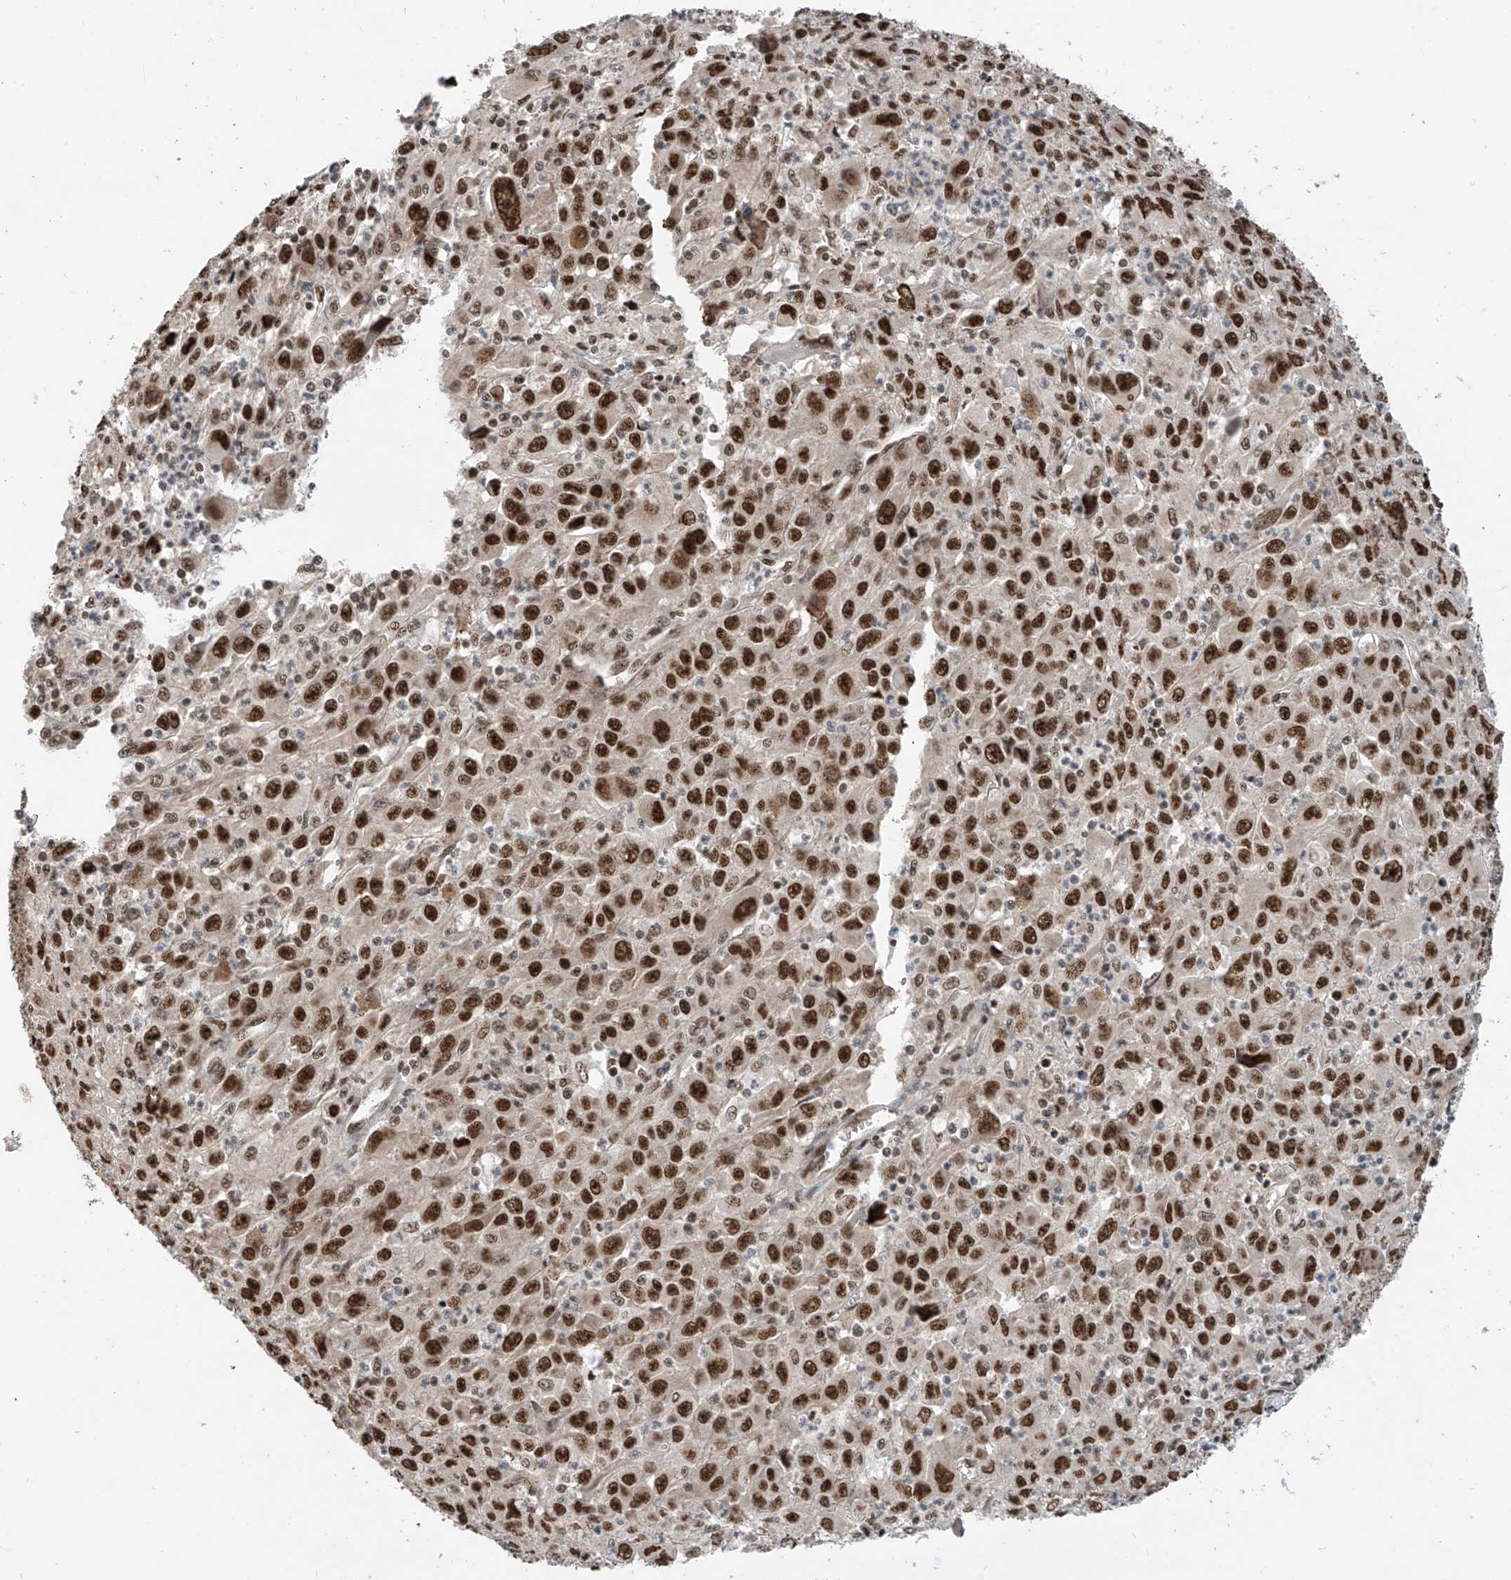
{"staining": {"intensity": "strong", "quantity": ">75%", "location": "nuclear"}, "tissue": "melanoma", "cell_type": "Tumor cells", "image_type": "cancer", "snomed": [{"axis": "morphology", "description": "Malignant melanoma, Metastatic site"}, {"axis": "topography", "description": "Skin"}], "caption": "This is an image of IHC staining of melanoma, which shows strong expression in the nuclear of tumor cells.", "gene": "RPAIN", "patient": {"sex": "female", "age": 56}}